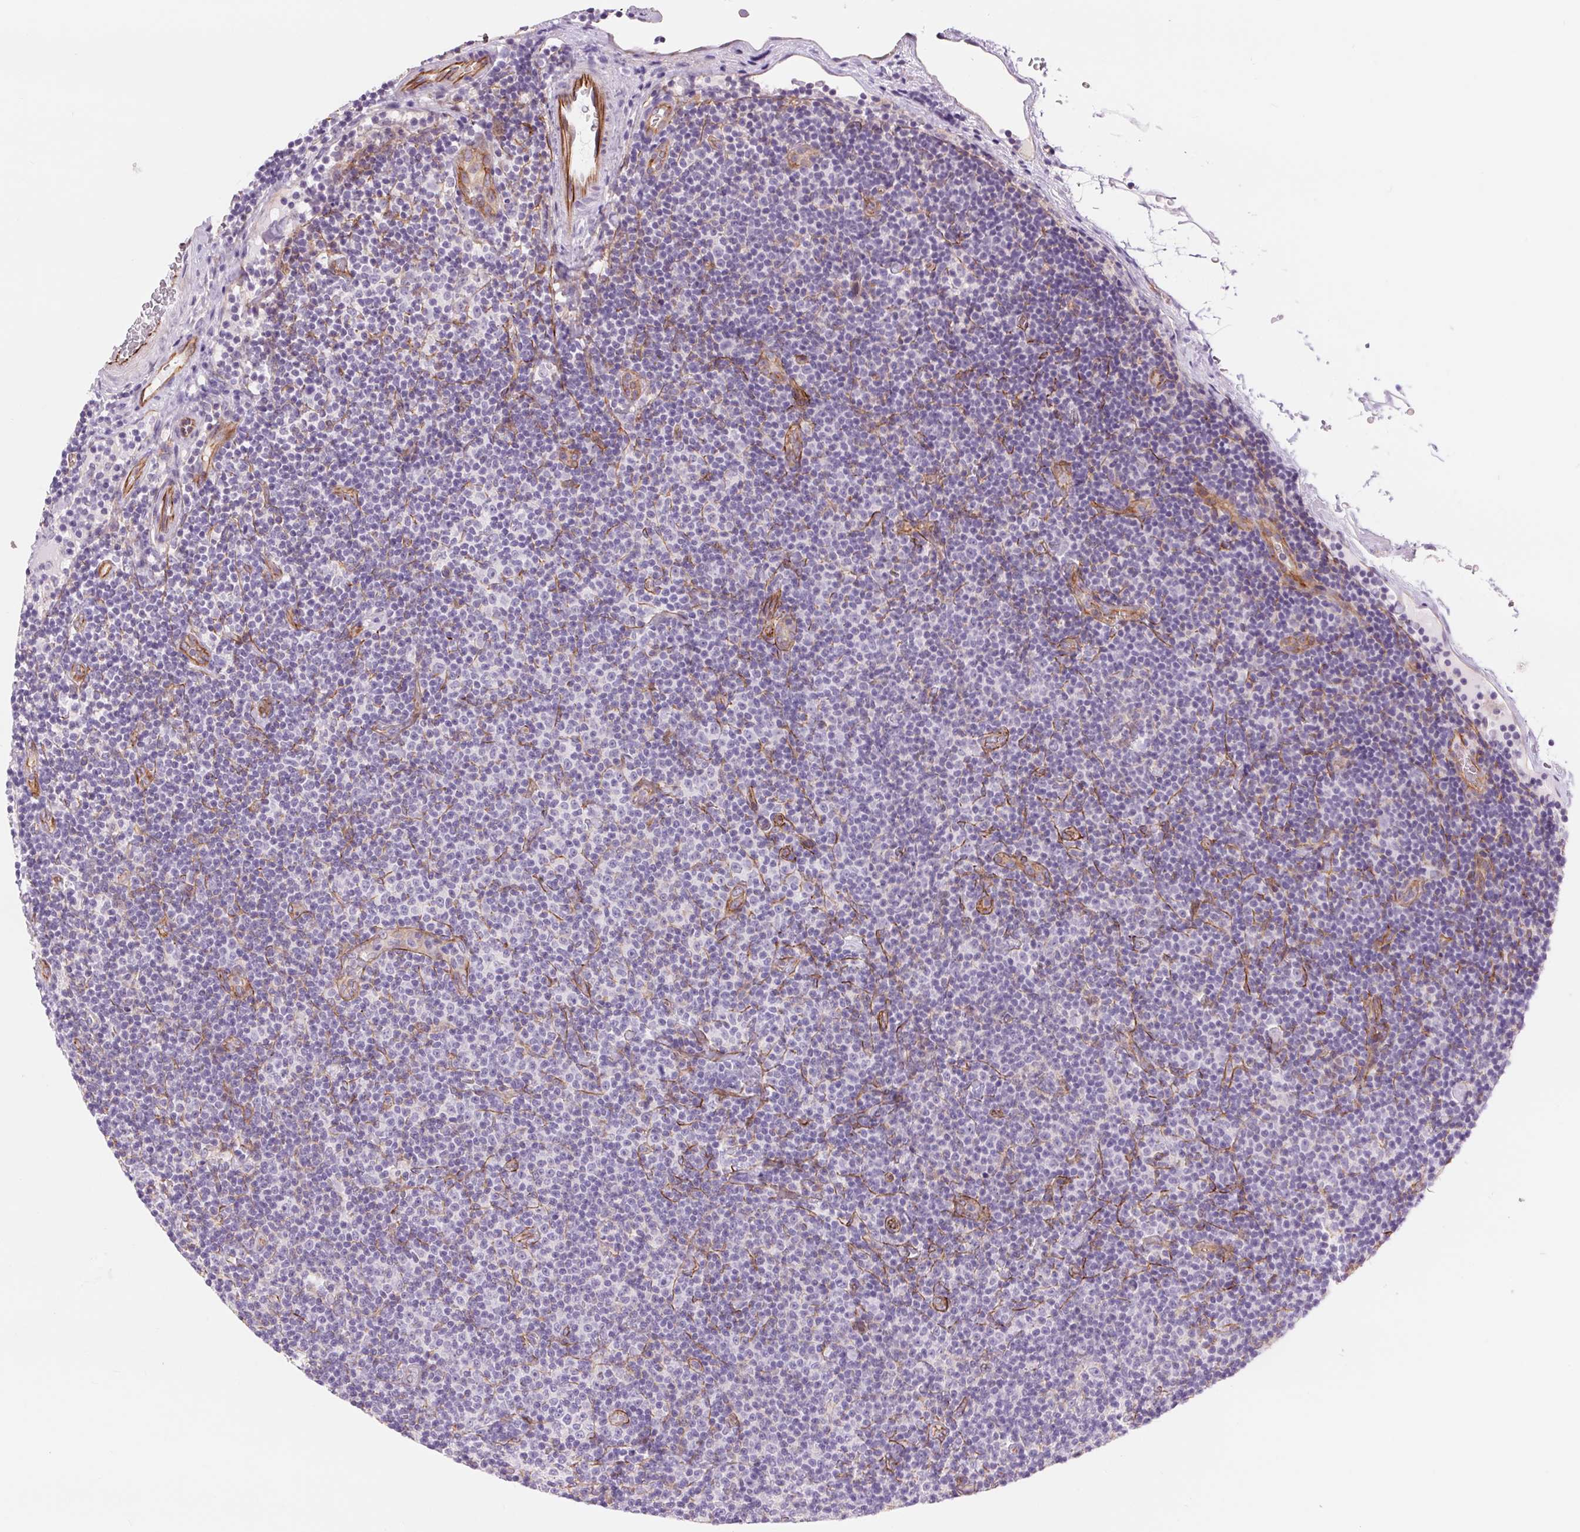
{"staining": {"intensity": "negative", "quantity": "none", "location": "none"}, "tissue": "lymphoma", "cell_type": "Tumor cells", "image_type": "cancer", "snomed": [{"axis": "morphology", "description": "Malignant lymphoma, non-Hodgkin's type, Low grade"}, {"axis": "topography", "description": "Lymph node"}], "caption": "This is a image of immunohistochemistry staining of malignant lymphoma, non-Hodgkin's type (low-grade), which shows no staining in tumor cells.", "gene": "DIXDC1", "patient": {"sex": "male", "age": 81}}